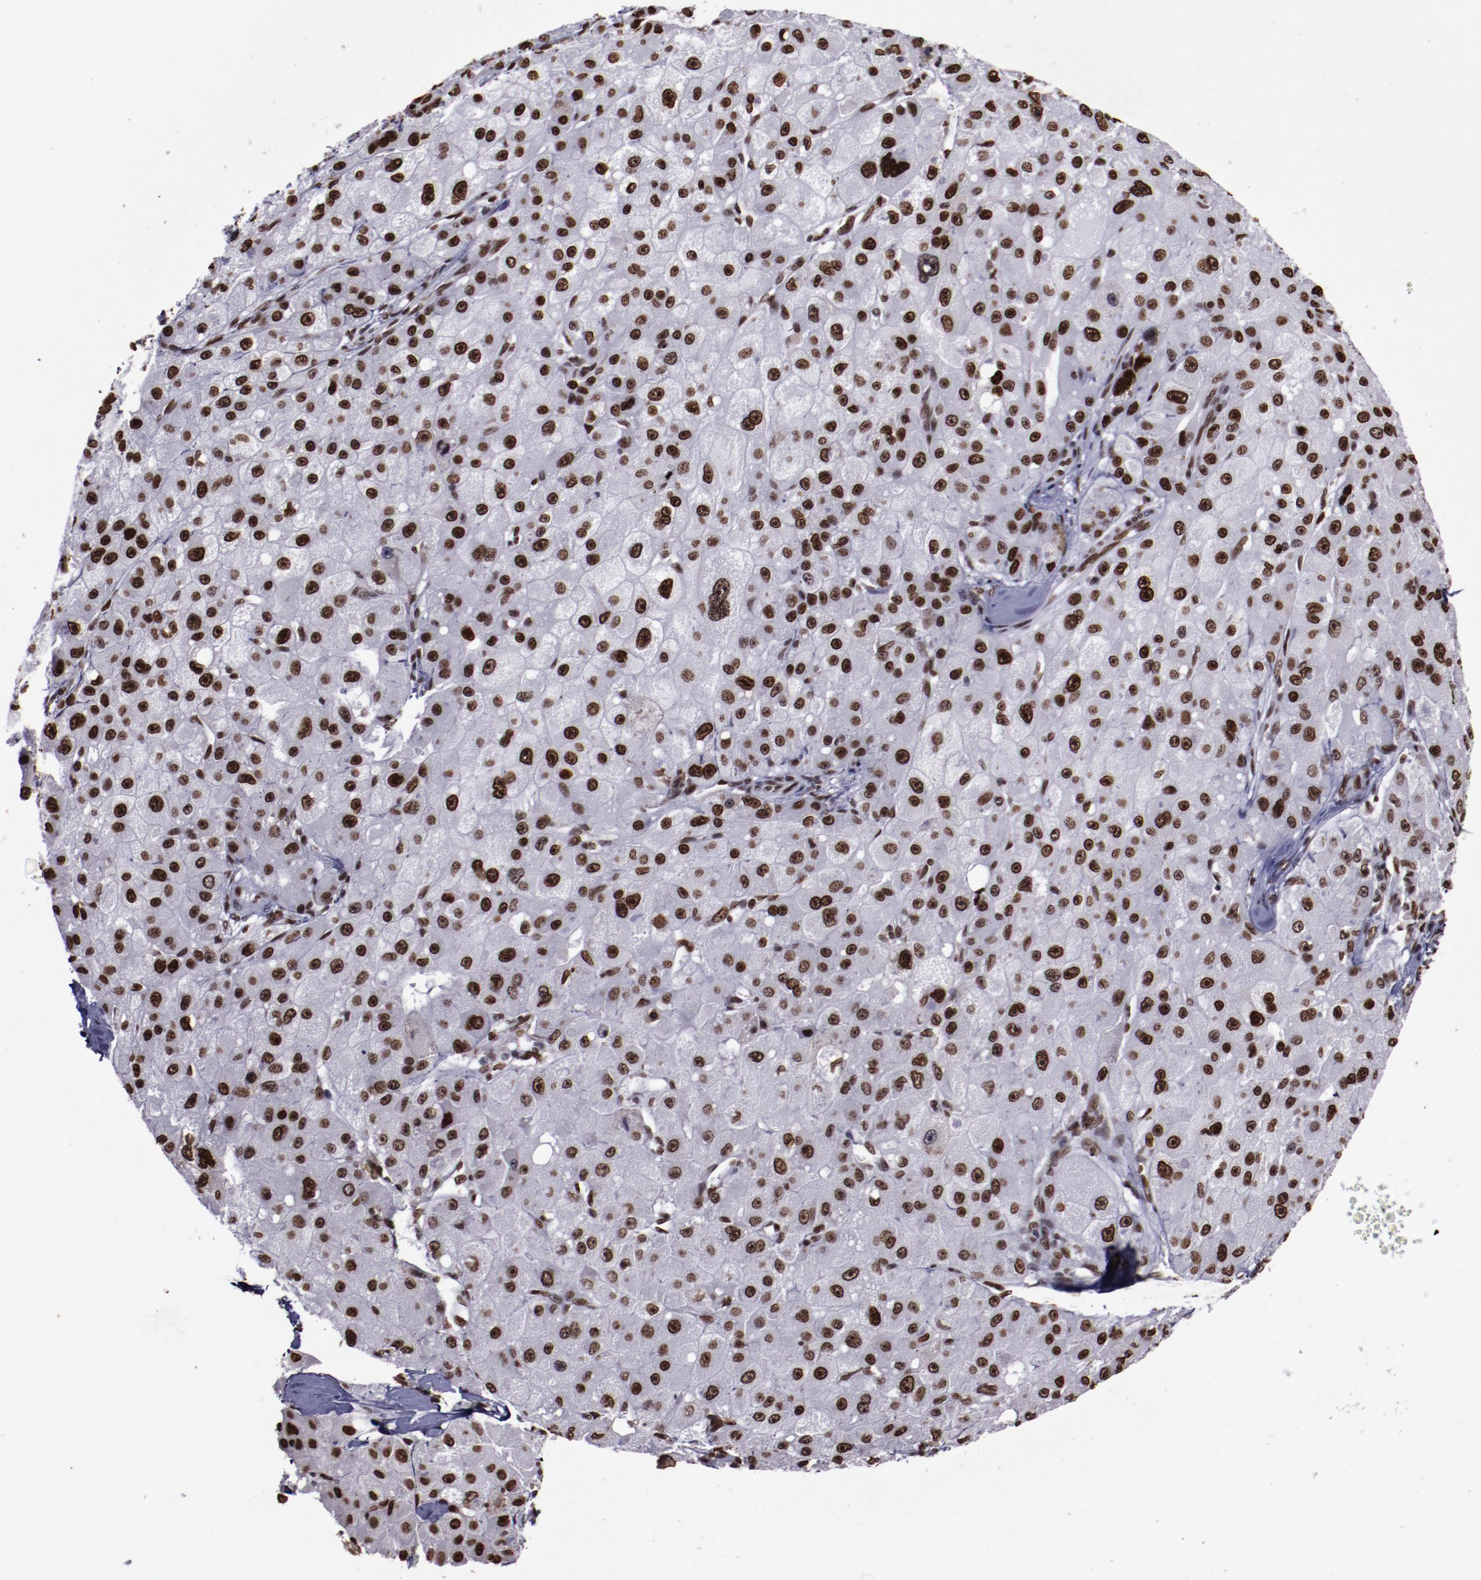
{"staining": {"intensity": "moderate", "quantity": ">75%", "location": "nuclear"}, "tissue": "liver cancer", "cell_type": "Tumor cells", "image_type": "cancer", "snomed": [{"axis": "morphology", "description": "Carcinoma, Hepatocellular, NOS"}, {"axis": "topography", "description": "Liver"}], "caption": "IHC histopathology image of human liver hepatocellular carcinoma stained for a protein (brown), which displays medium levels of moderate nuclear positivity in approximately >75% of tumor cells.", "gene": "APEX1", "patient": {"sex": "male", "age": 80}}